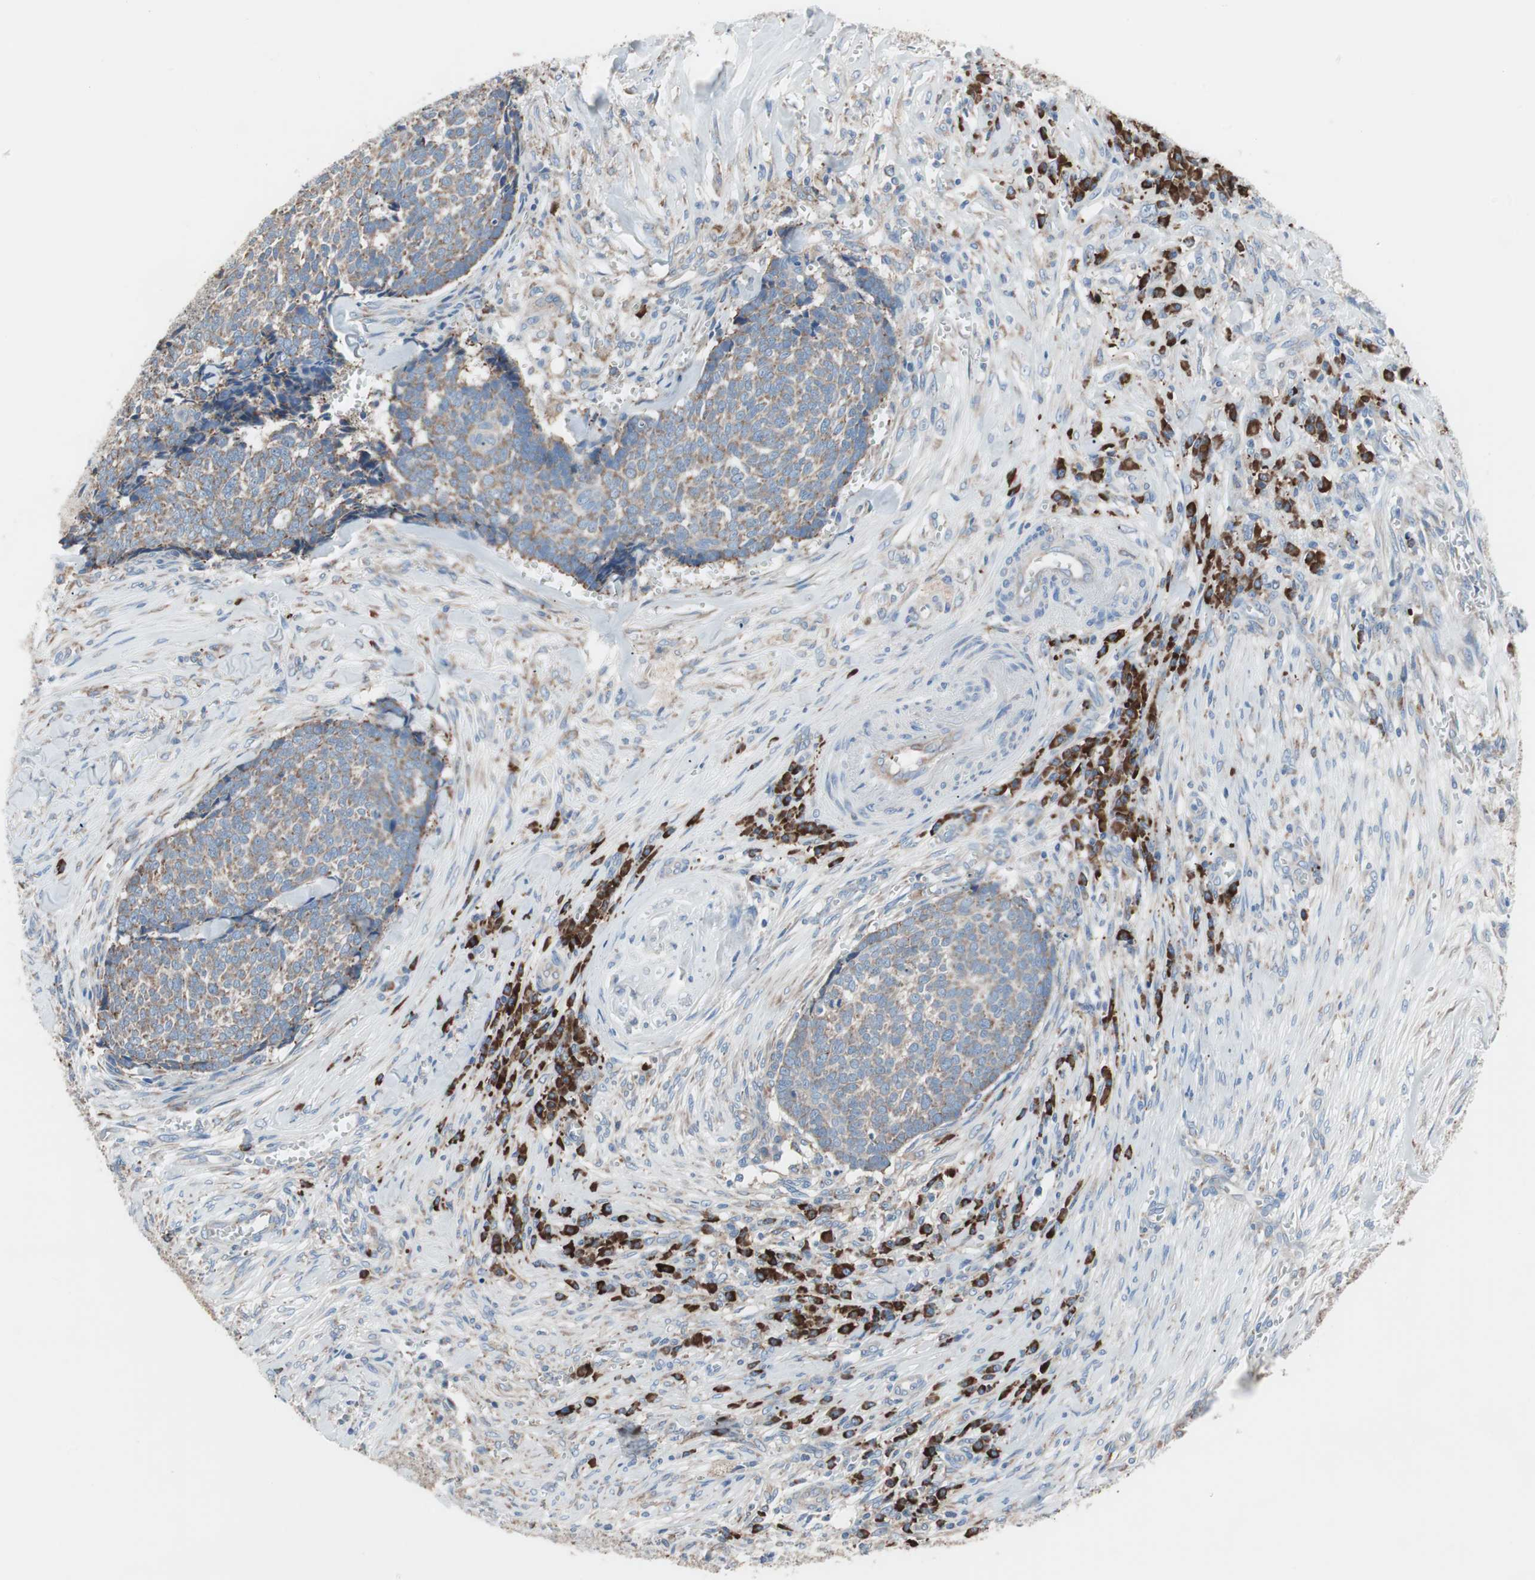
{"staining": {"intensity": "weak", "quantity": "25%-75%", "location": "cytoplasmic/membranous"}, "tissue": "skin cancer", "cell_type": "Tumor cells", "image_type": "cancer", "snomed": [{"axis": "morphology", "description": "Basal cell carcinoma"}, {"axis": "topography", "description": "Skin"}], "caption": "Immunohistochemical staining of skin basal cell carcinoma exhibits weak cytoplasmic/membranous protein staining in about 25%-75% of tumor cells.", "gene": "SLC27A4", "patient": {"sex": "male", "age": 84}}